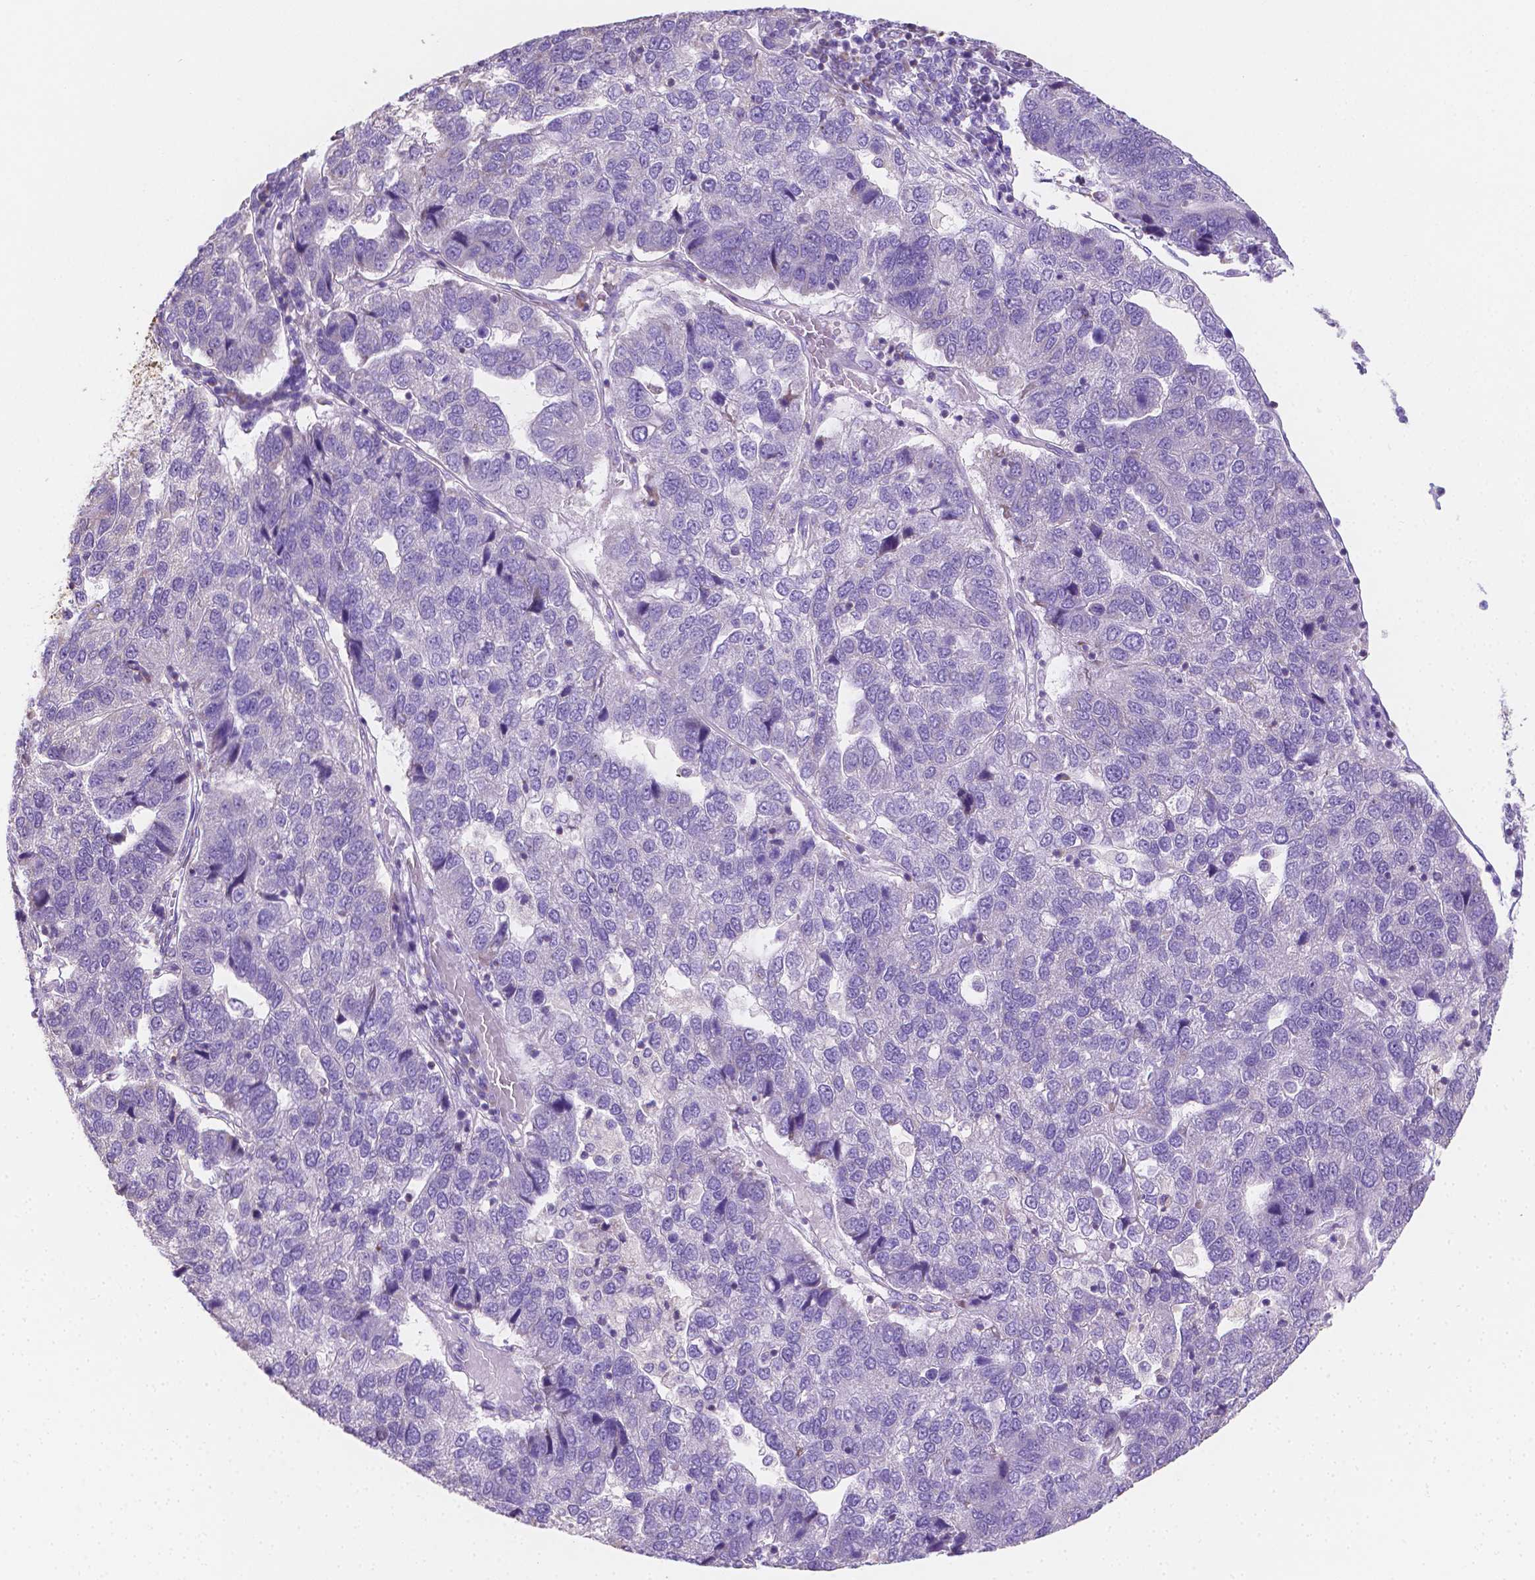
{"staining": {"intensity": "negative", "quantity": "none", "location": "none"}, "tissue": "pancreatic cancer", "cell_type": "Tumor cells", "image_type": "cancer", "snomed": [{"axis": "morphology", "description": "Adenocarcinoma, NOS"}, {"axis": "topography", "description": "Pancreas"}], "caption": "Protein analysis of adenocarcinoma (pancreatic) demonstrates no significant positivity in tumor cells. (DAB (3,3'-diaminobenzidine) immunohistochemistry (IHC) with hematoxylin counter stain).", "gene": "TMEM130", "patient": {"sex": "female", "age": 61}}